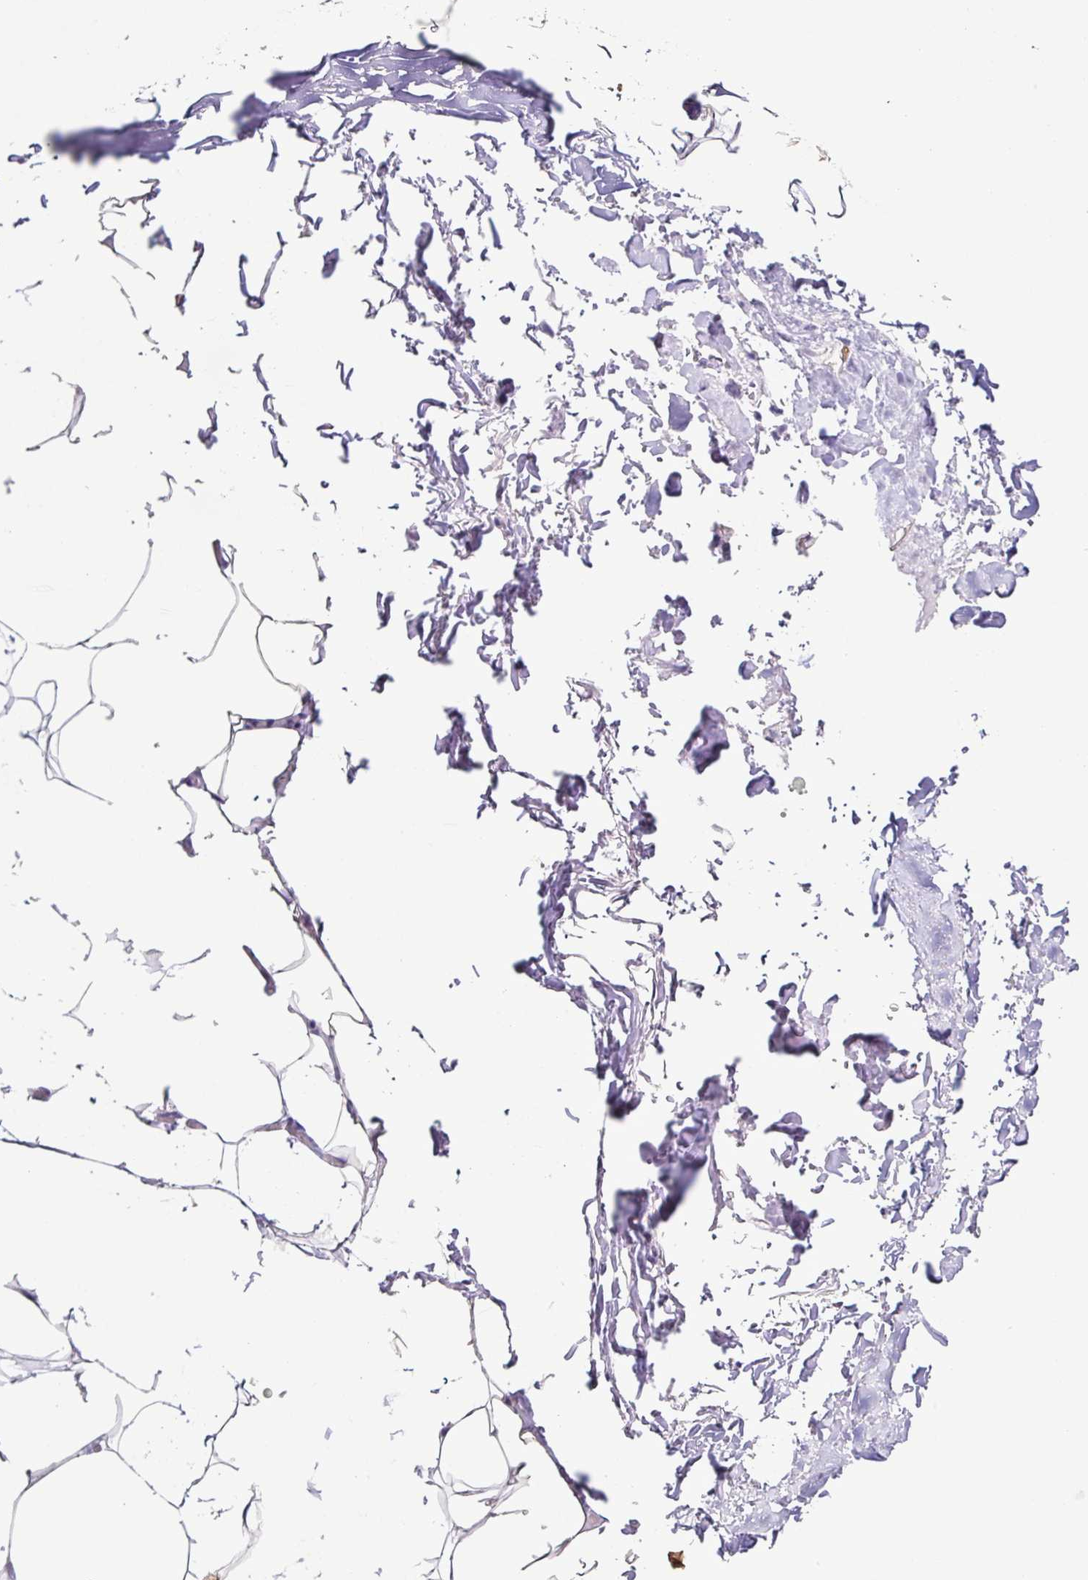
{"staining": {"intensity": "negative", "quantity": "none", "location": "none"}, "tissue": "adipose tissue", "cell_type": "Adipocytes", "image_type": "normal", "snomed": [{"axis": "morphology", "description": "Normal tissue, NOS"}, {"axis": "topography", "description": "Vascular tissue"}, {"axis": "topography", "description": "Peripheral nerve tissue"}], "caption": "IHC micrograph of normal adipose tissue stained for a protein (brown), which shows no positivity in adipocytes.", "gene": "TERT", "patient": {"sex": "male", "age": 41}}